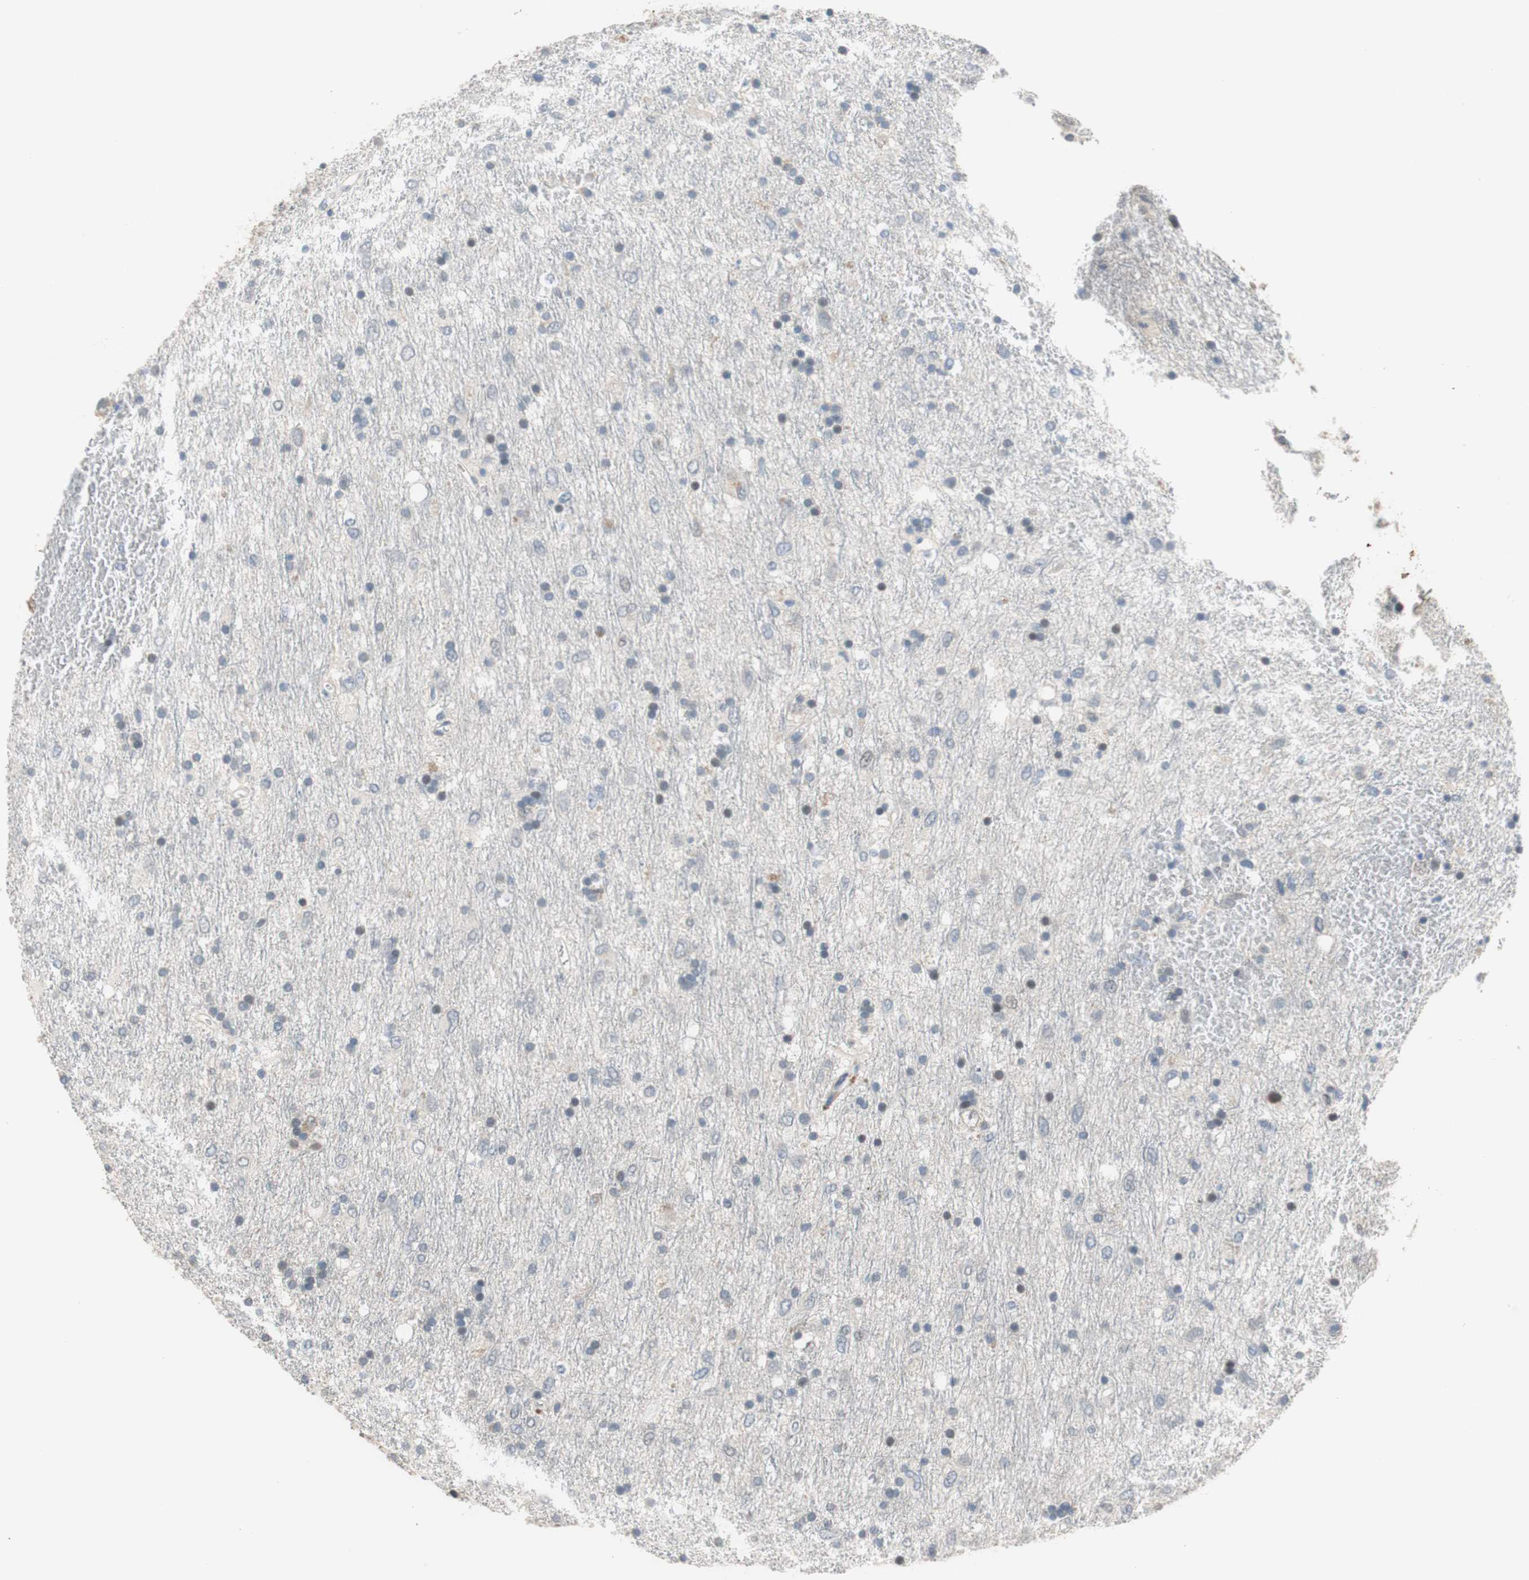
{"staining": {"intensity": "negative", "quantity": "none", "location": "none"}, "tissue": "glioma", "cell_type": "Tumor cells", "image_type": "cancer", "snomed": [{"axis": "morphology", "description": "Glioma, malignant, Low grade"}, {"axis": "topography", "description": "Brain"}], "caption": "An immunohistochemistry micrograph of glioma is shown. There is no staining in tumor cells of glioma.", "gene": "COL12A1", "patient": {"sex": "male", "age": 77}}